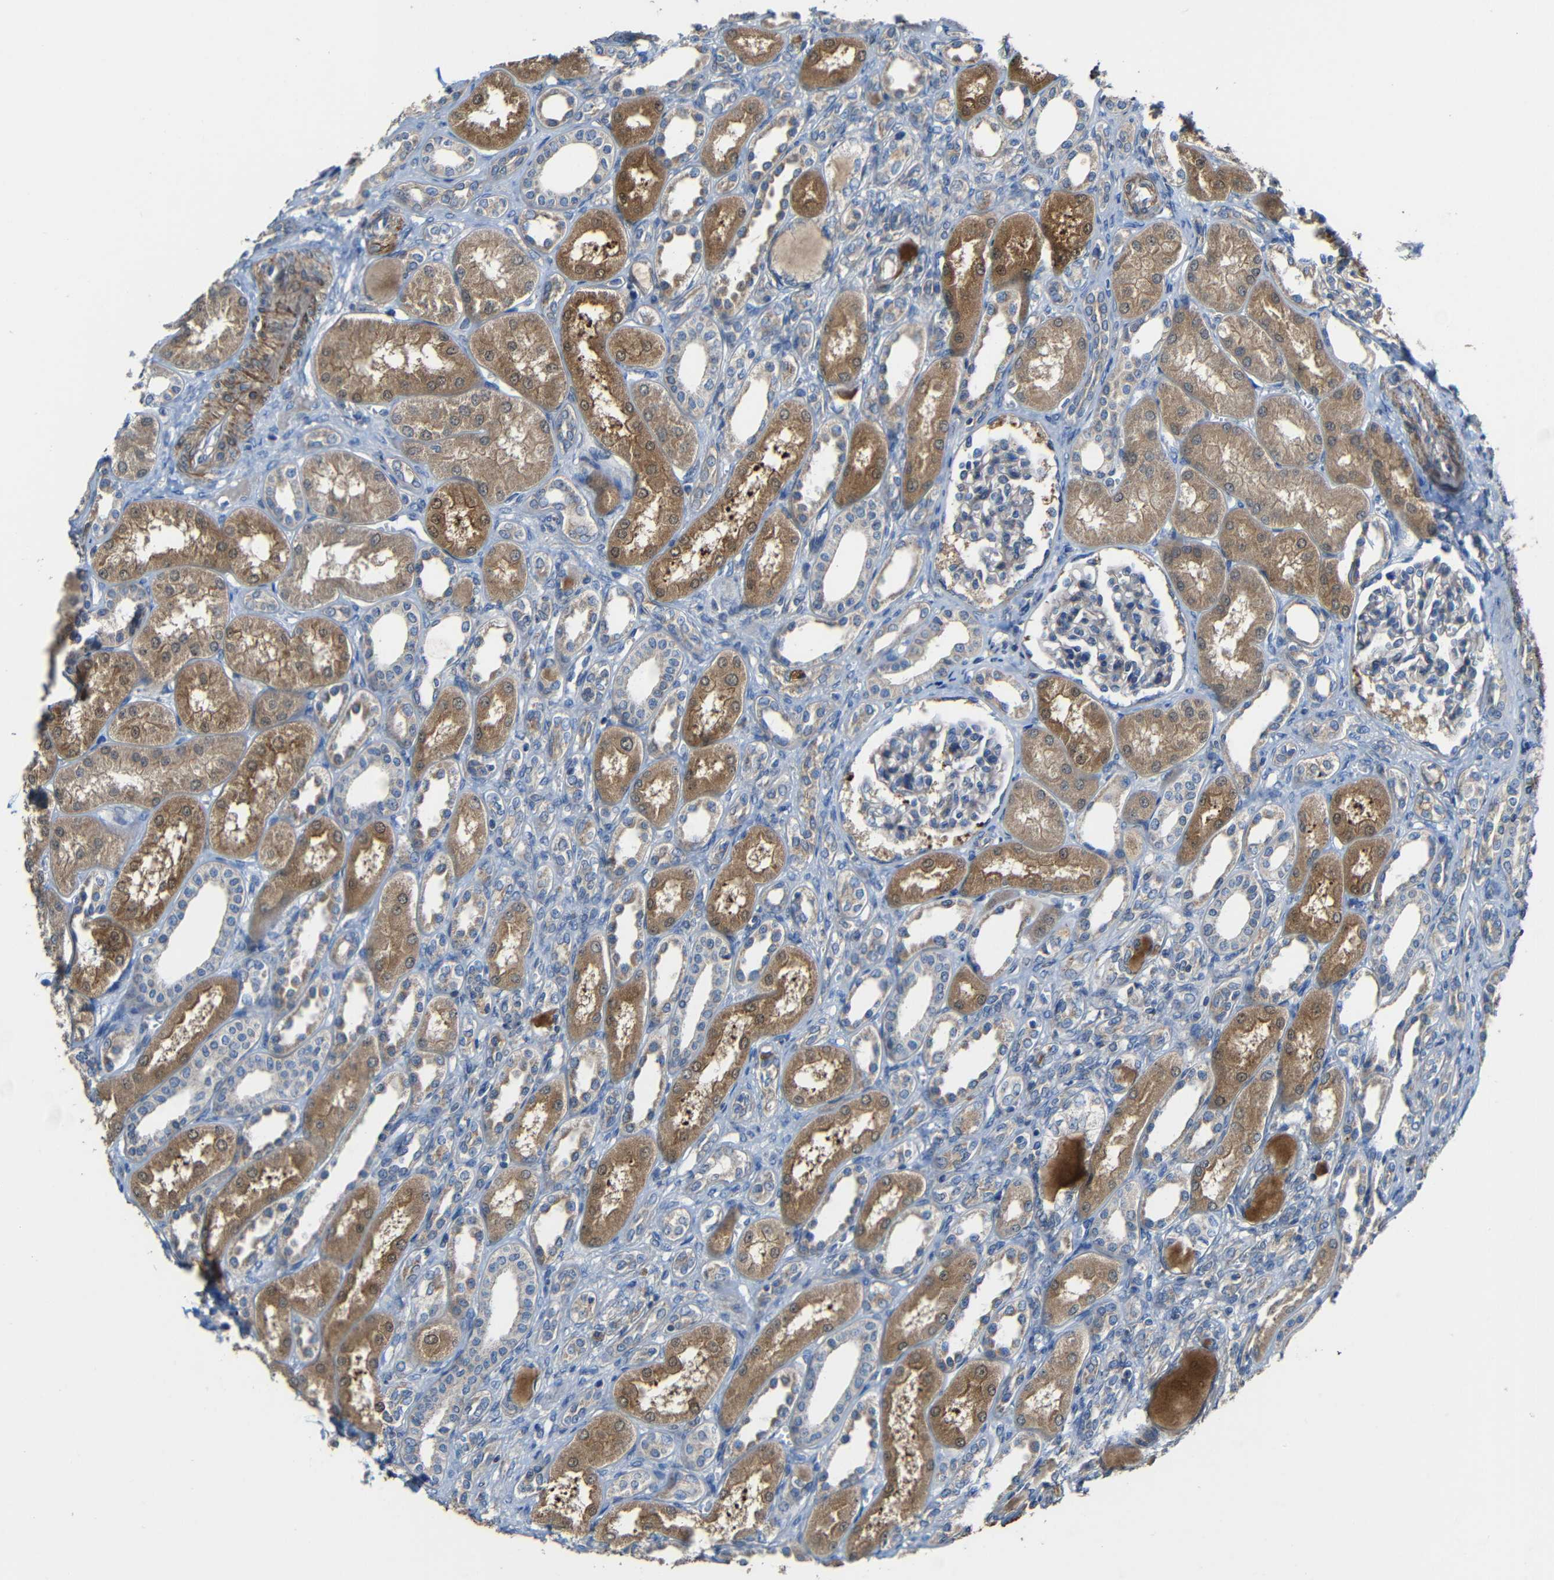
{"staining": {"intensity": "weak", "quantity": "<25%", "location": "cytoplasmic/membranous"}, "tissue": "kidney", "cell_type": "Cells in glomeruli", "image_type": "normal", "snomed": [{"axis": "morphology", "description": "Normal tissue, NOS"}, {"axis": "topography", "description": "Kidney"}], "caption": "Cells in glomeruli show no significant positivity in unremarkable kidney. (DAB IHC, high magnification).", "gene": "RHOT2", "patient": {"sex": "male", "age": 7}}